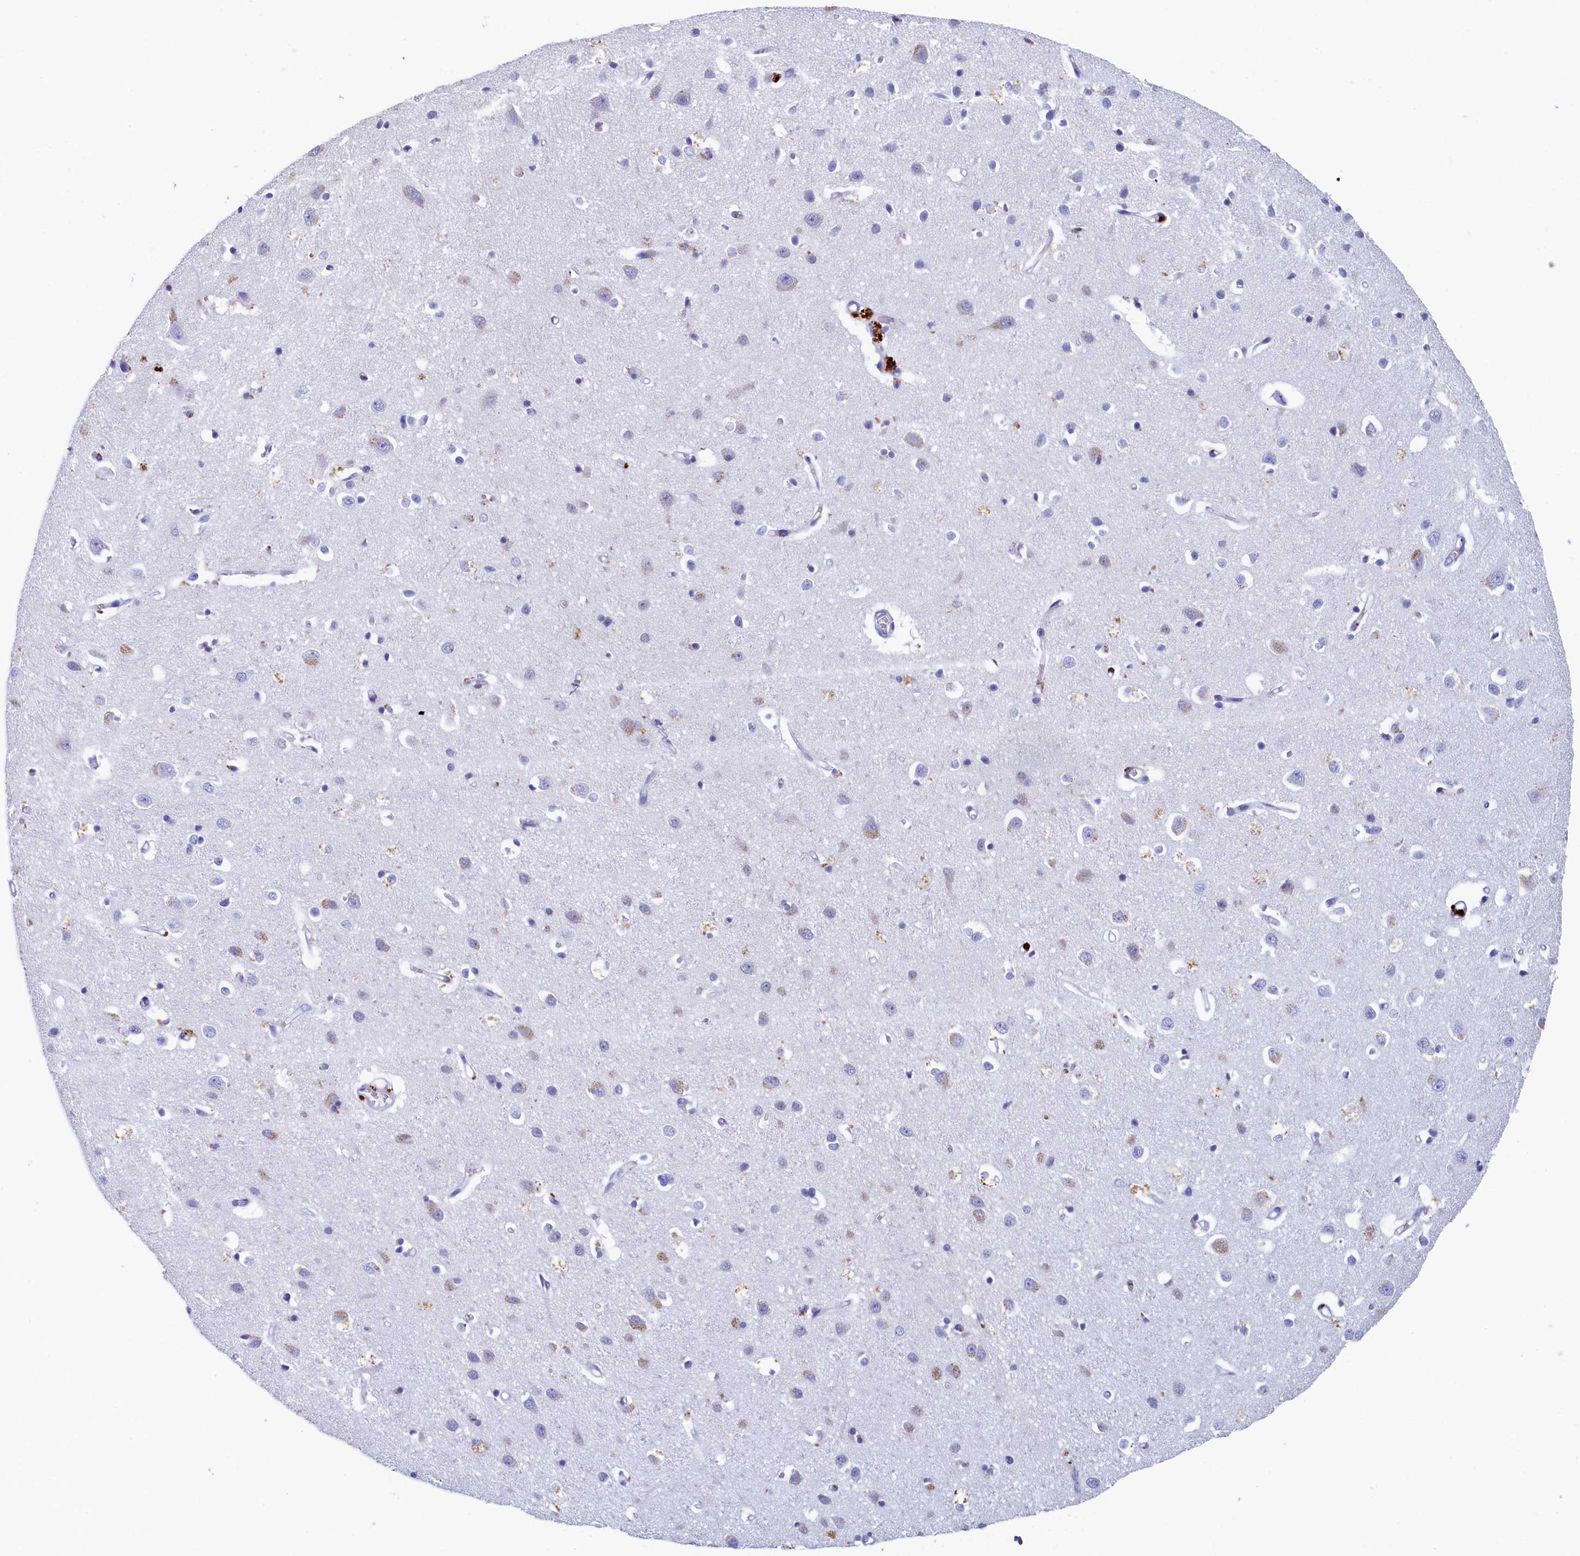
{"staining": {"intensity": "negative", "quantity": "none", "location": "none"}, "tissue": "cerebral cortex", "cell_type": "Endothelial cells", "image_type": "normal", "snomed": [{"axis": "morphology", "description": "Normal tissue, NOS"}, {"axis": "topography", "description": "Cerebral cortex"}], "caption": "Histopathology image shows no protein staining in endothelial cells of unremarkable cerebral cortex.", "gene": "GUCA1C", "patient": {"sex": "female", "age": 64}}